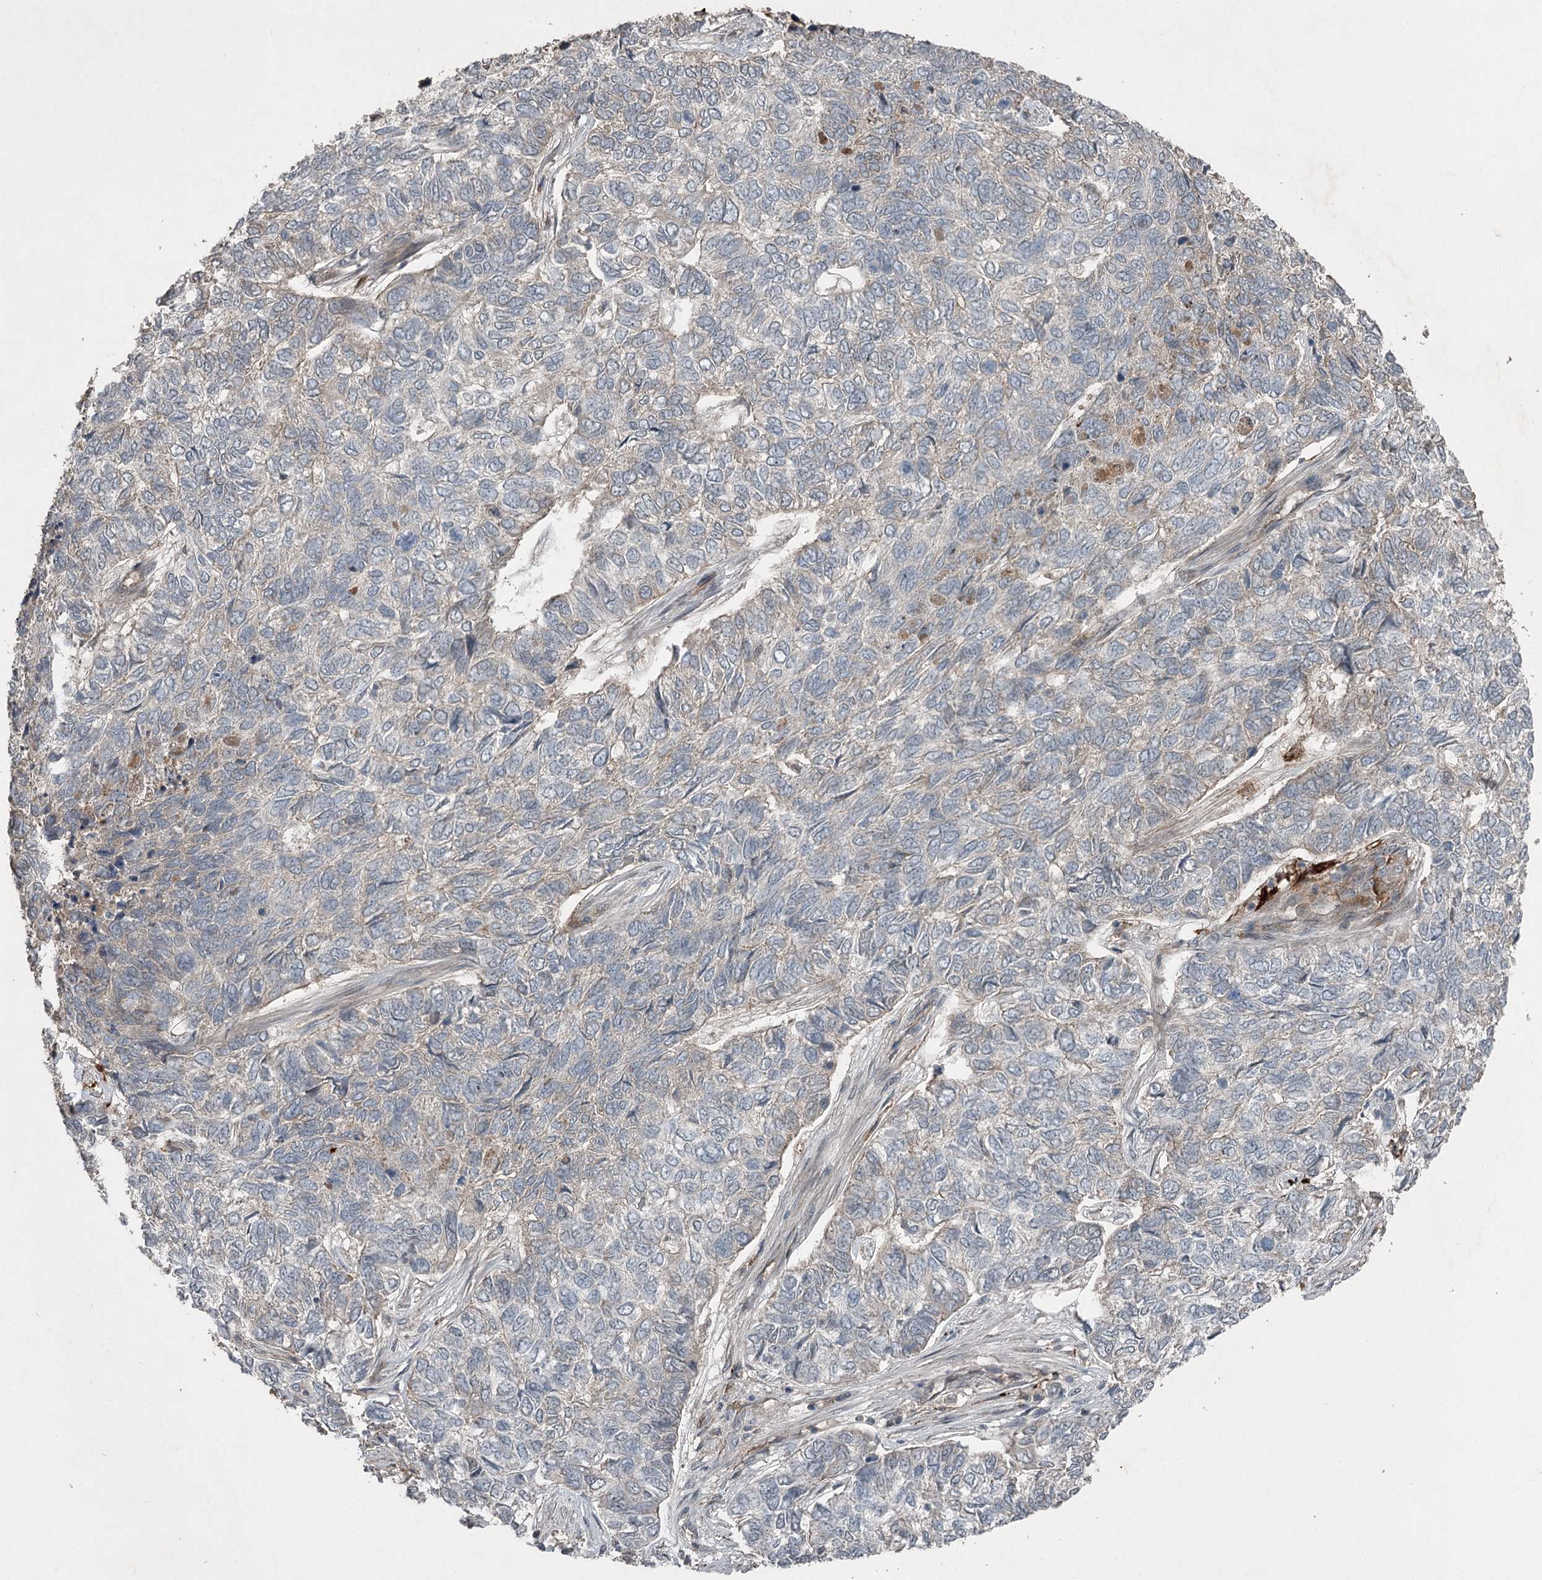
{"staining": {"intensity": "negative", "quantity": "none", "location": "none"}, "tissue": "skin cancer", "cell_type": "Tumor cells", "image_type": "cancer", "snomed": [{"axis": "morphology", "description": "Basal cell carcinoma"}, {"axis": "topography", "description": "Skin"}], "caption": "IHC of human skin basal cell carcinoma exhibits no staining in tumor cells.", "gene": "SLC39A8", "patient": {"sex": "female", "age": 65}}